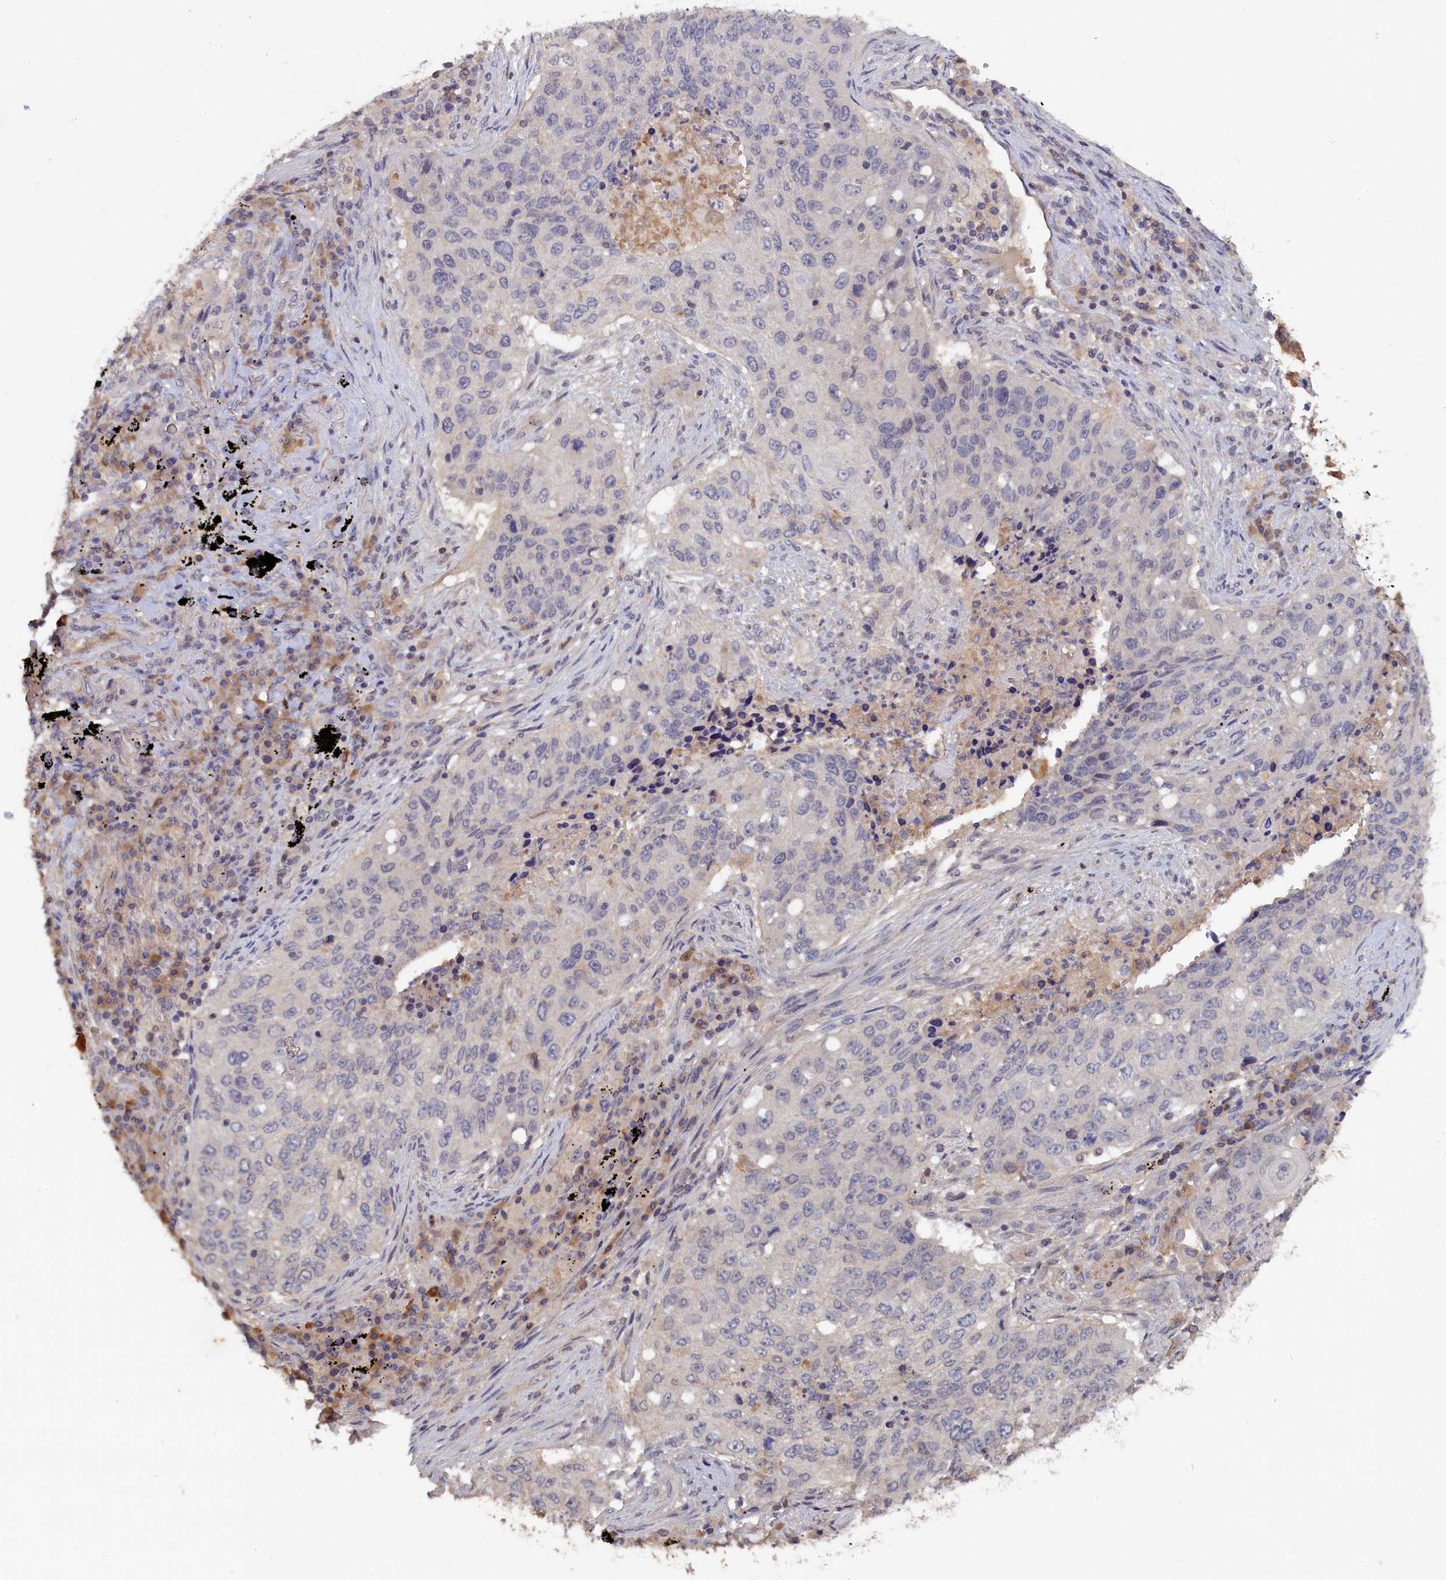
{"staining": {"intensity": "negative", "quantity": "none", "location": "none"}, "tissue": "lung cancer", "cell_type": "Tumor cells", "image_type": "cancer", "snomed": [{"axis": "morphology", "description": "Squamous cell carcinoma, NOS"}, {"axis": "topography", "description": "Lung"}], "caption": "Tumor cells are negative for brown protein staining in squamous cell carcinoma (lung). (DAB (3,3'-diaminobenzidine) IHC, high magnification).", "gene": "CELF5", "patient": {"sex": "female", "age": 63}}